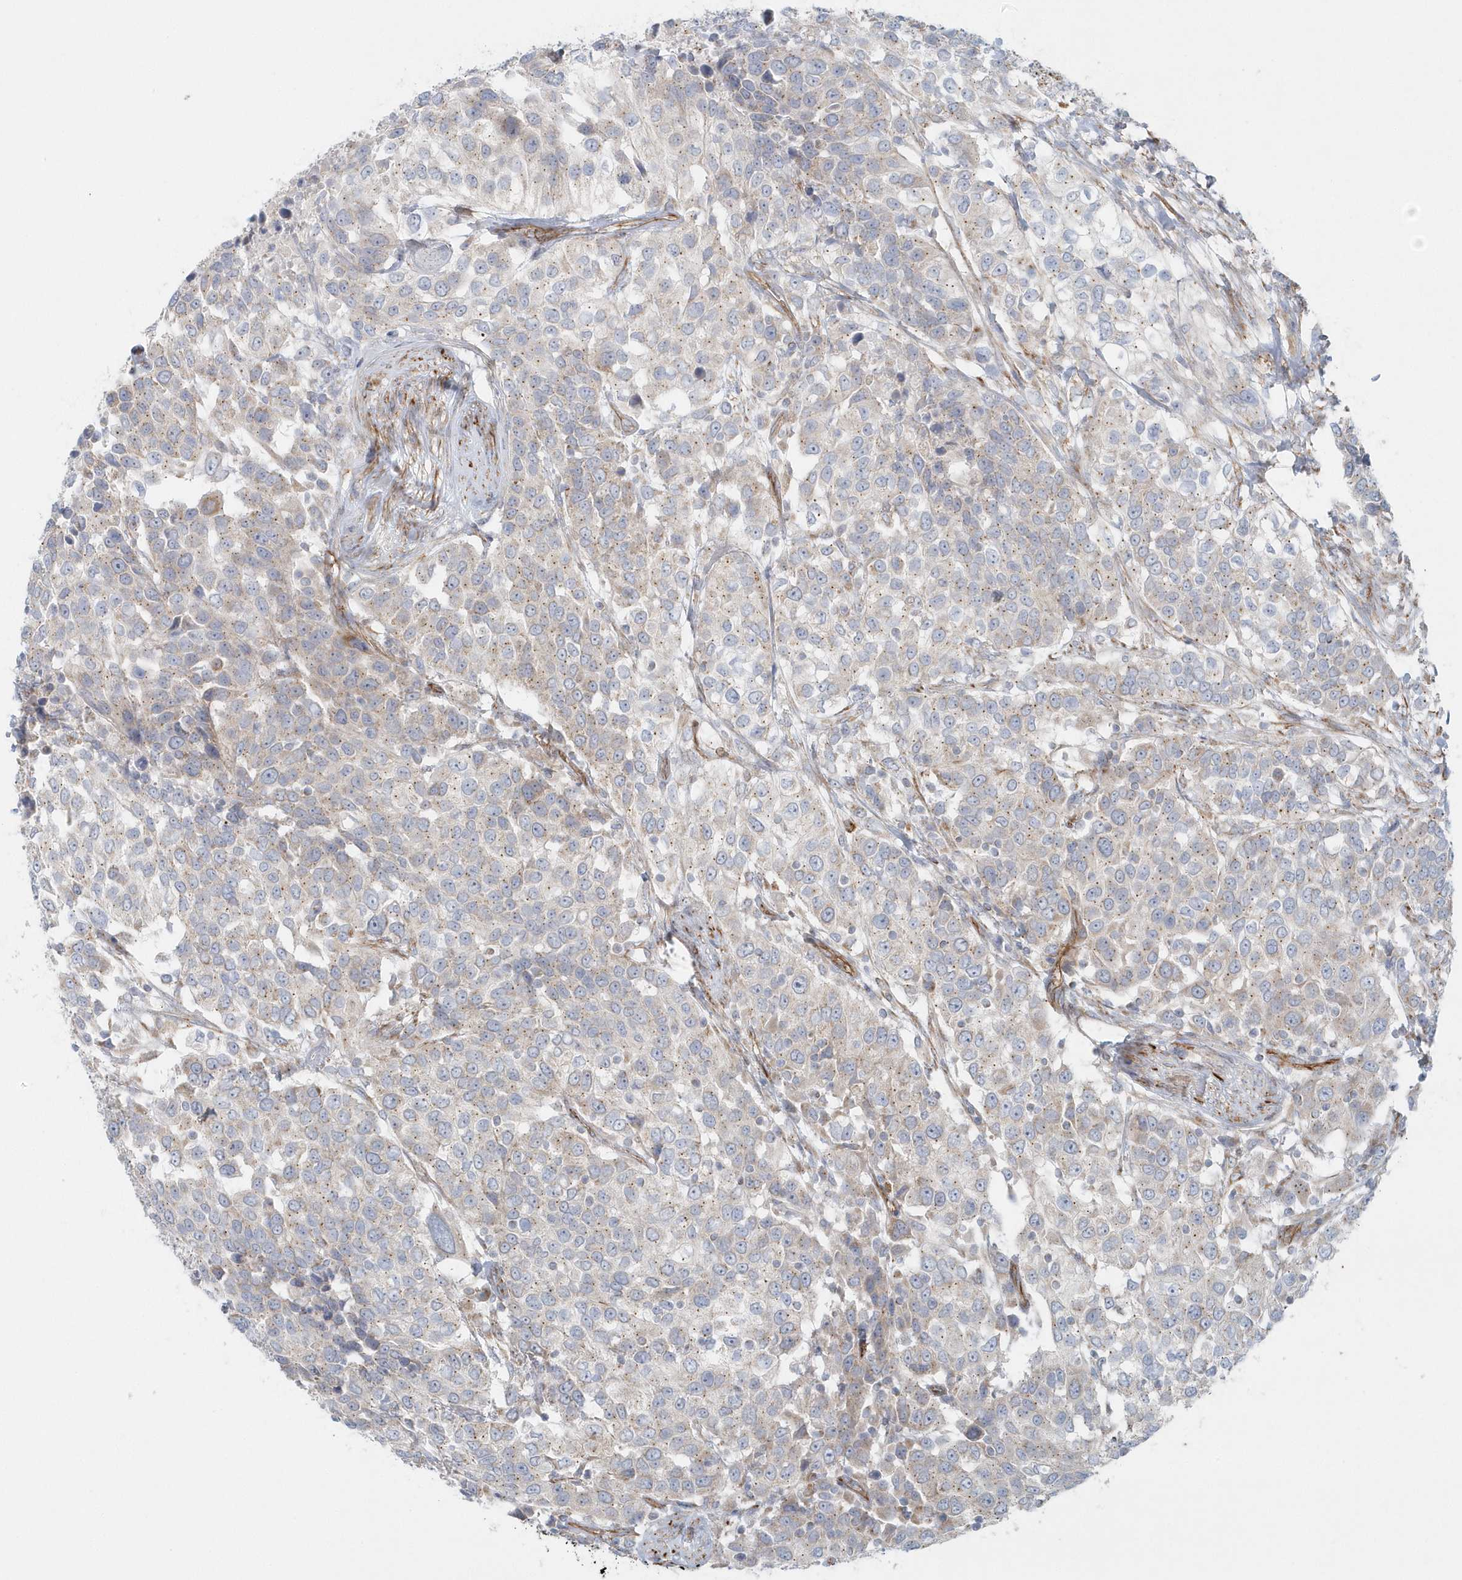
{"staining": {"intensity": "weak", "quantity": "25%-75%", "location": "cytoplasmic/membranous"}, "tissue": "urothelial cancer", "cell_type": "Tumor cells", "image_type": "cancer", "snomed": [{"axis": "morphology", "description": "Urothelial carcinoma, High grade"}, {"axis": "topography", "description": "Urinary bladder"}], "caption": "The photomicrograph shows a brown stain indicating the presence of a protein in the cytoplasmic/membranous of tumor cells in urothelial carcinoma (high-grade).", "gene": "GPR152", "patient": {"sex": "female", "age": 80}}